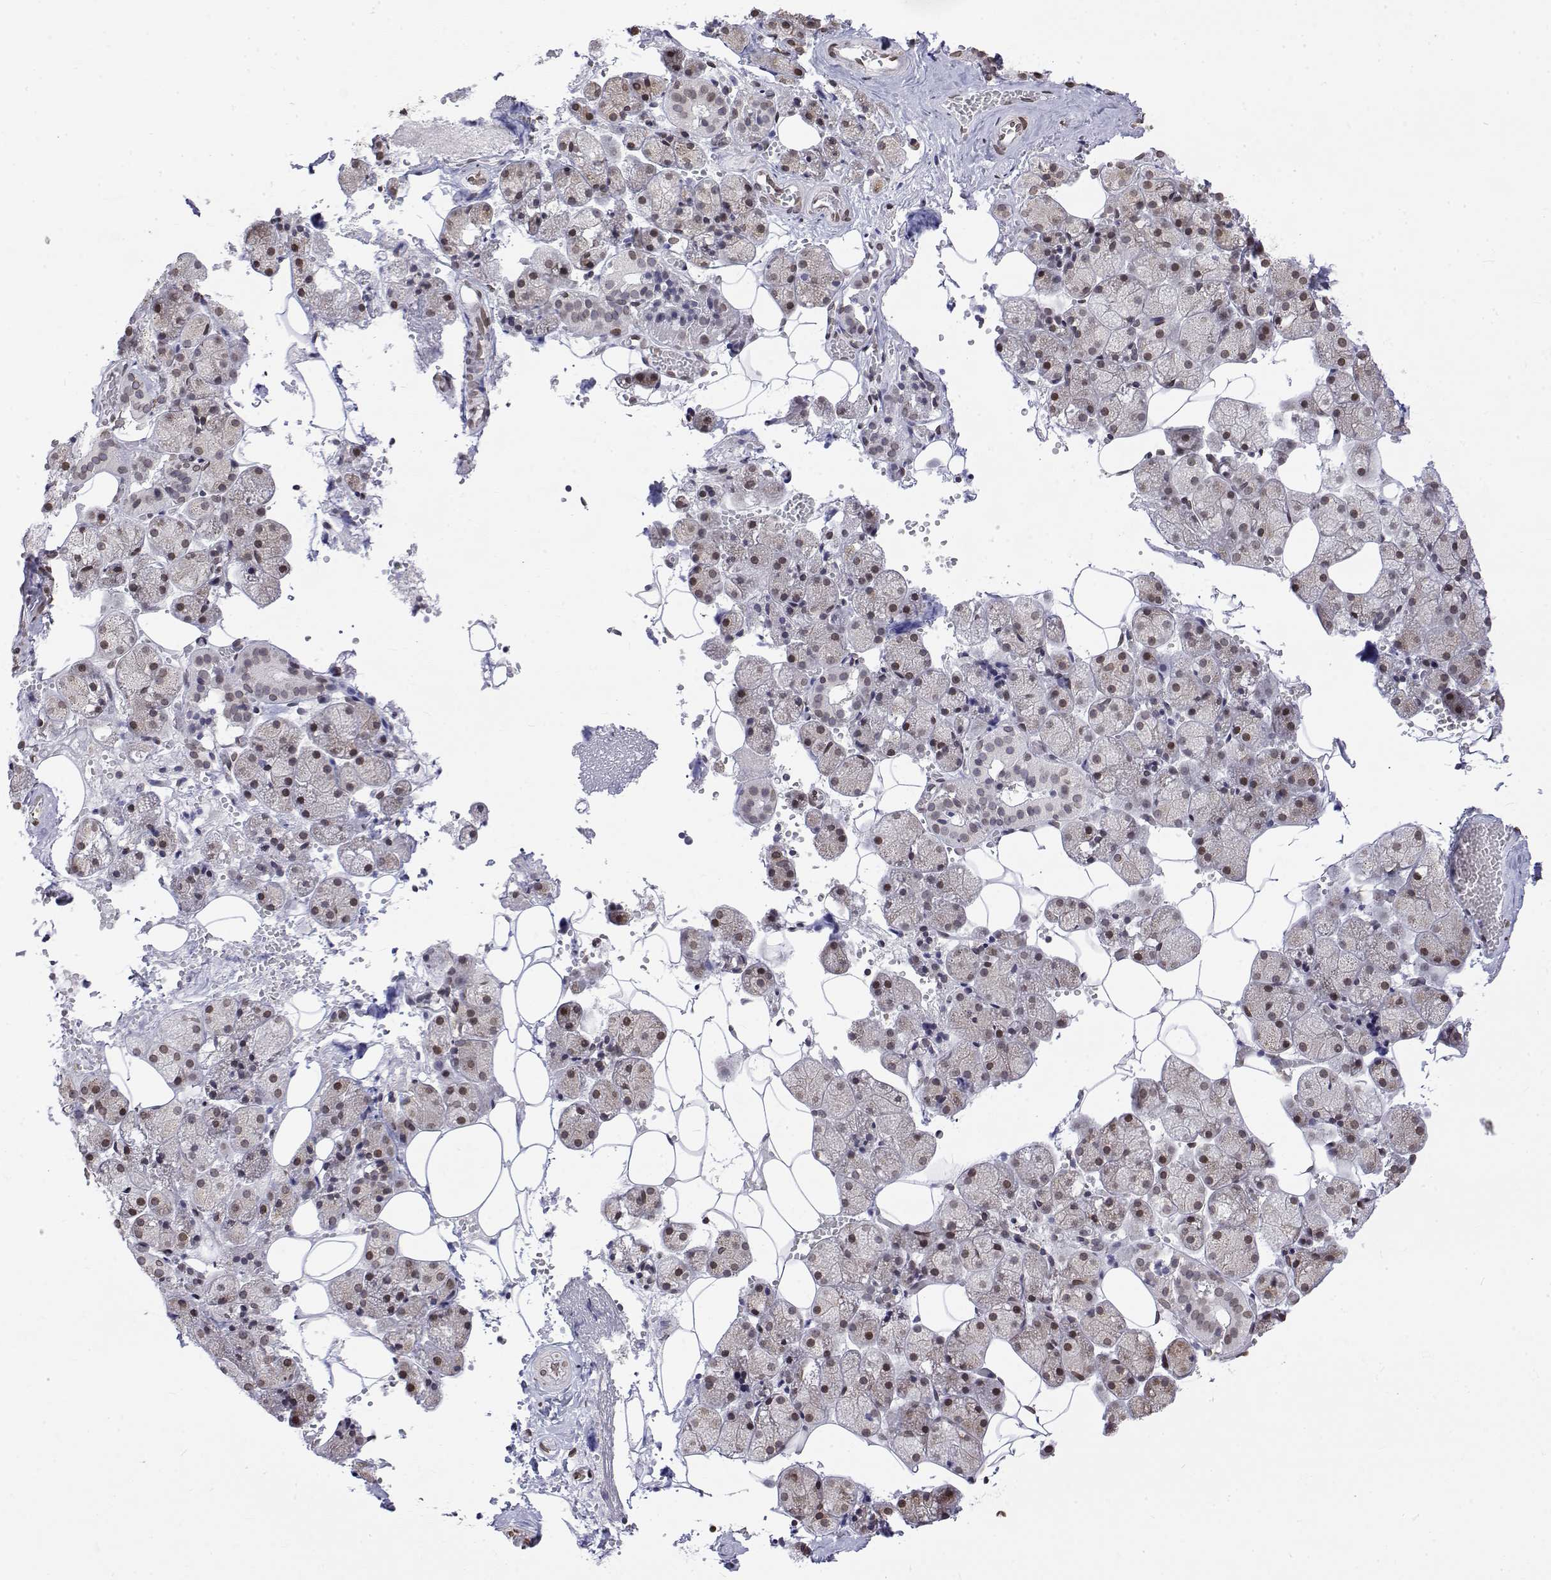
{"staining": {"intensity": "weak", "quantity": "25%-75%", "location": "nuclear"}, "tissue": "salivary gland", "cell_type": "Glandular cells", "image_type": "normal", "snomed": [{"axis": "morphology", "description": "Normal tissue, NOS"}, {"axis": "topography", "description": "Salivary gland"}], "caption": "Salivary gland stained with immunohistochemistry reveals weak nuclear positivity in about 25%-75% of glandular cells. (IHC, brightfield microscopy, high magnification).", "gene": "ZNF532", "patient": {"sex": "male", "age": 38}}